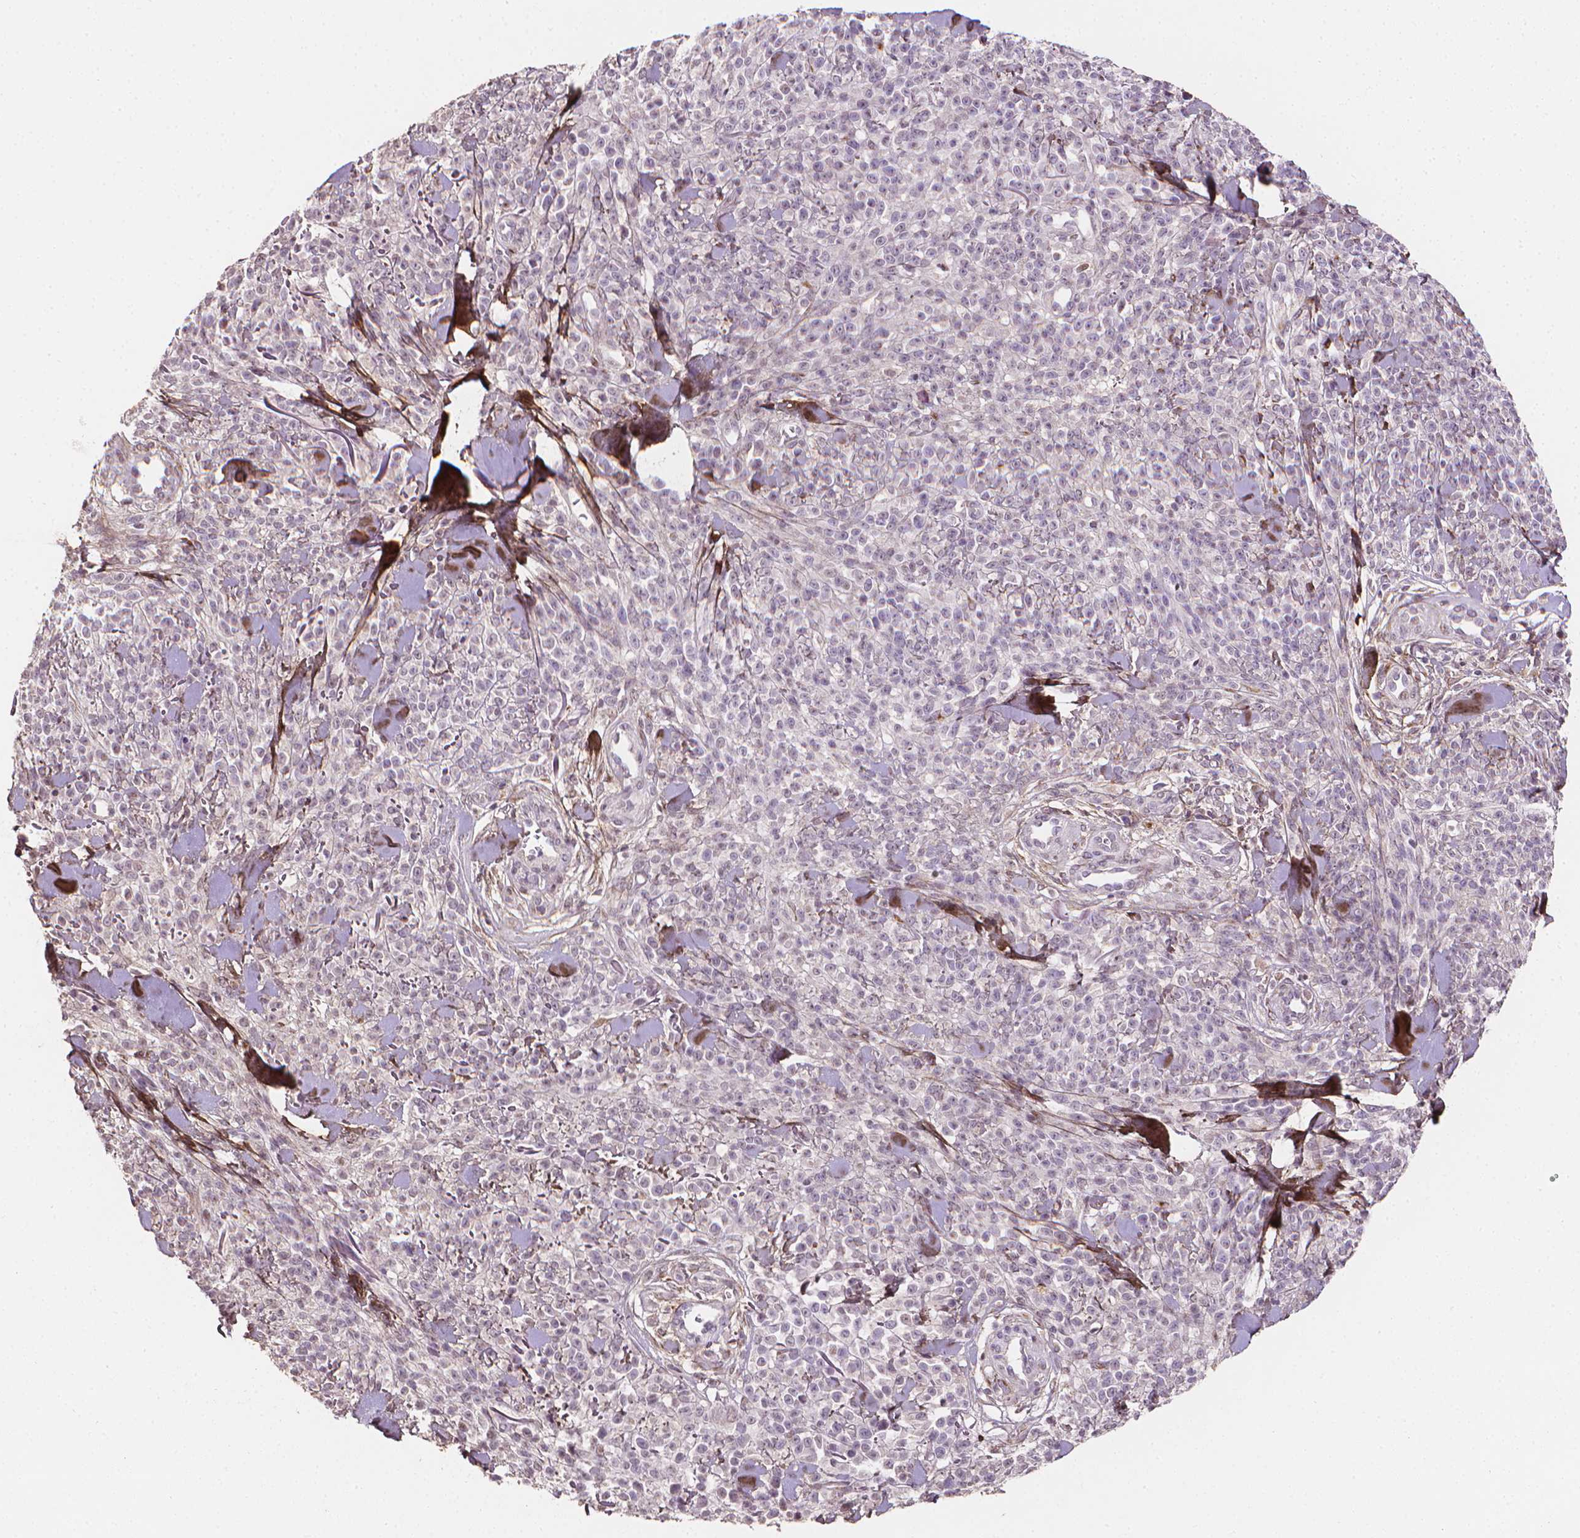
{"staining": {"intensity": "negative", "quantity": "none", "location": "none"}, "tissue": "melanoma", "cell_type": "Tumor cells", "image_type": "cancer", "snomed": [{"axis": "morphology", "description": "Malignant melanoma, NOS"}, {"axis": "topography", "description": "Skin"}, {"axis": "topography", "description": "Skin of trunk"}], "caption": "Protein analysis of malignant melanoma demonstrates no significant staining in tumor cells. The staining is performed using DAB (3,3'-diaminobenzidine) brown chromogen with nuclei counter-stained in using hematoxylin.", "gene": "DCN", "patient": {"sex": "male", "age": 74}}